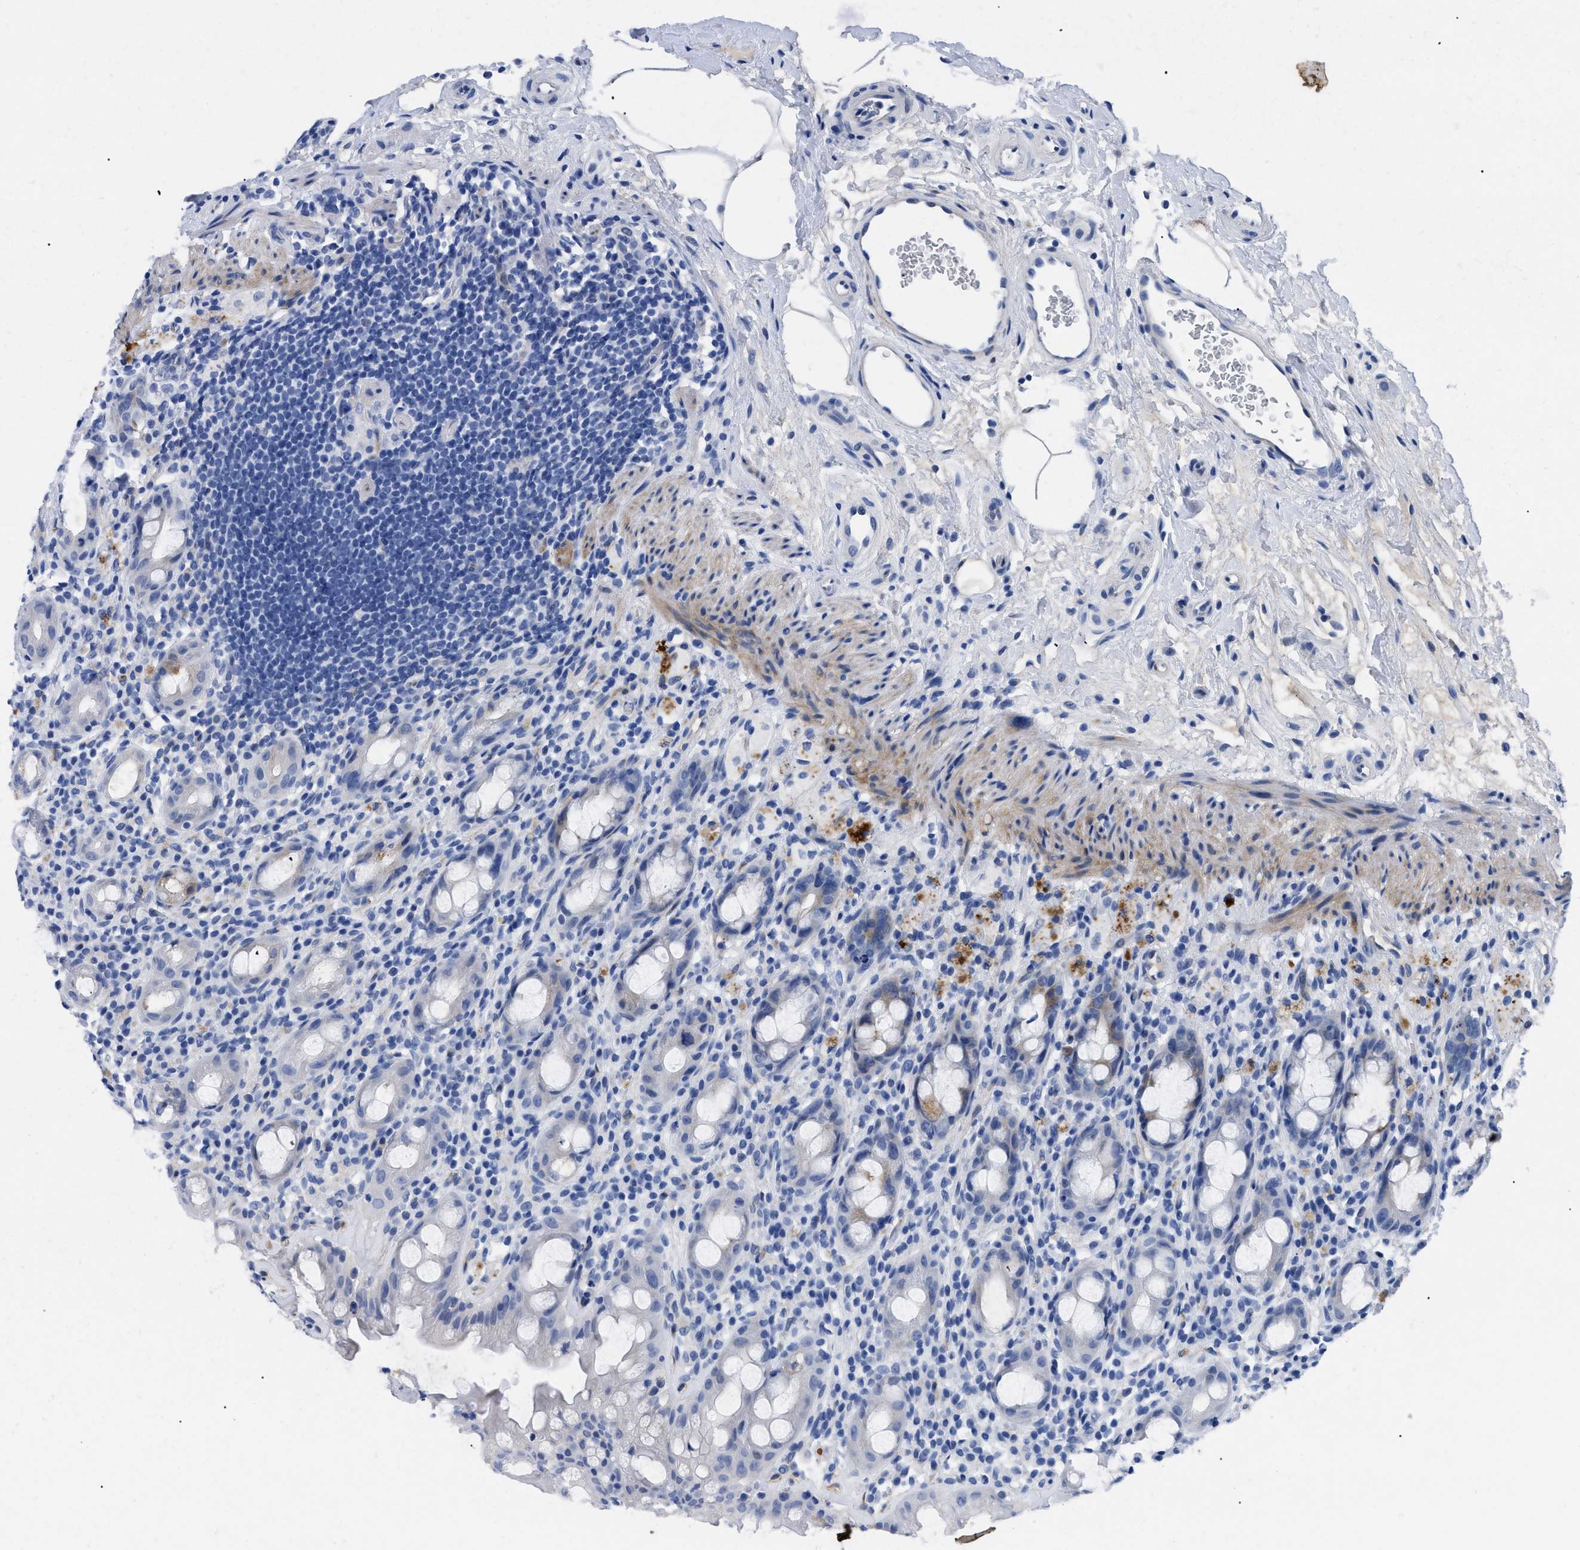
{"staining": {"intensity": "negative", "quantity": "none", "location": "none"}, "tissue": "rectum", "cell_type": "Glandular cells", "image_type": "normal", "snomed": [{"axis": "morphology", "description": "Normal tissue, NOS"}, {"axis": "topography", "description": "Rectum"}], "caption": "Glandular cells show no significant expression in unremarkable rectum.", "gene": "TMEM68", "patient": {"sex": "male", "age": 44}}